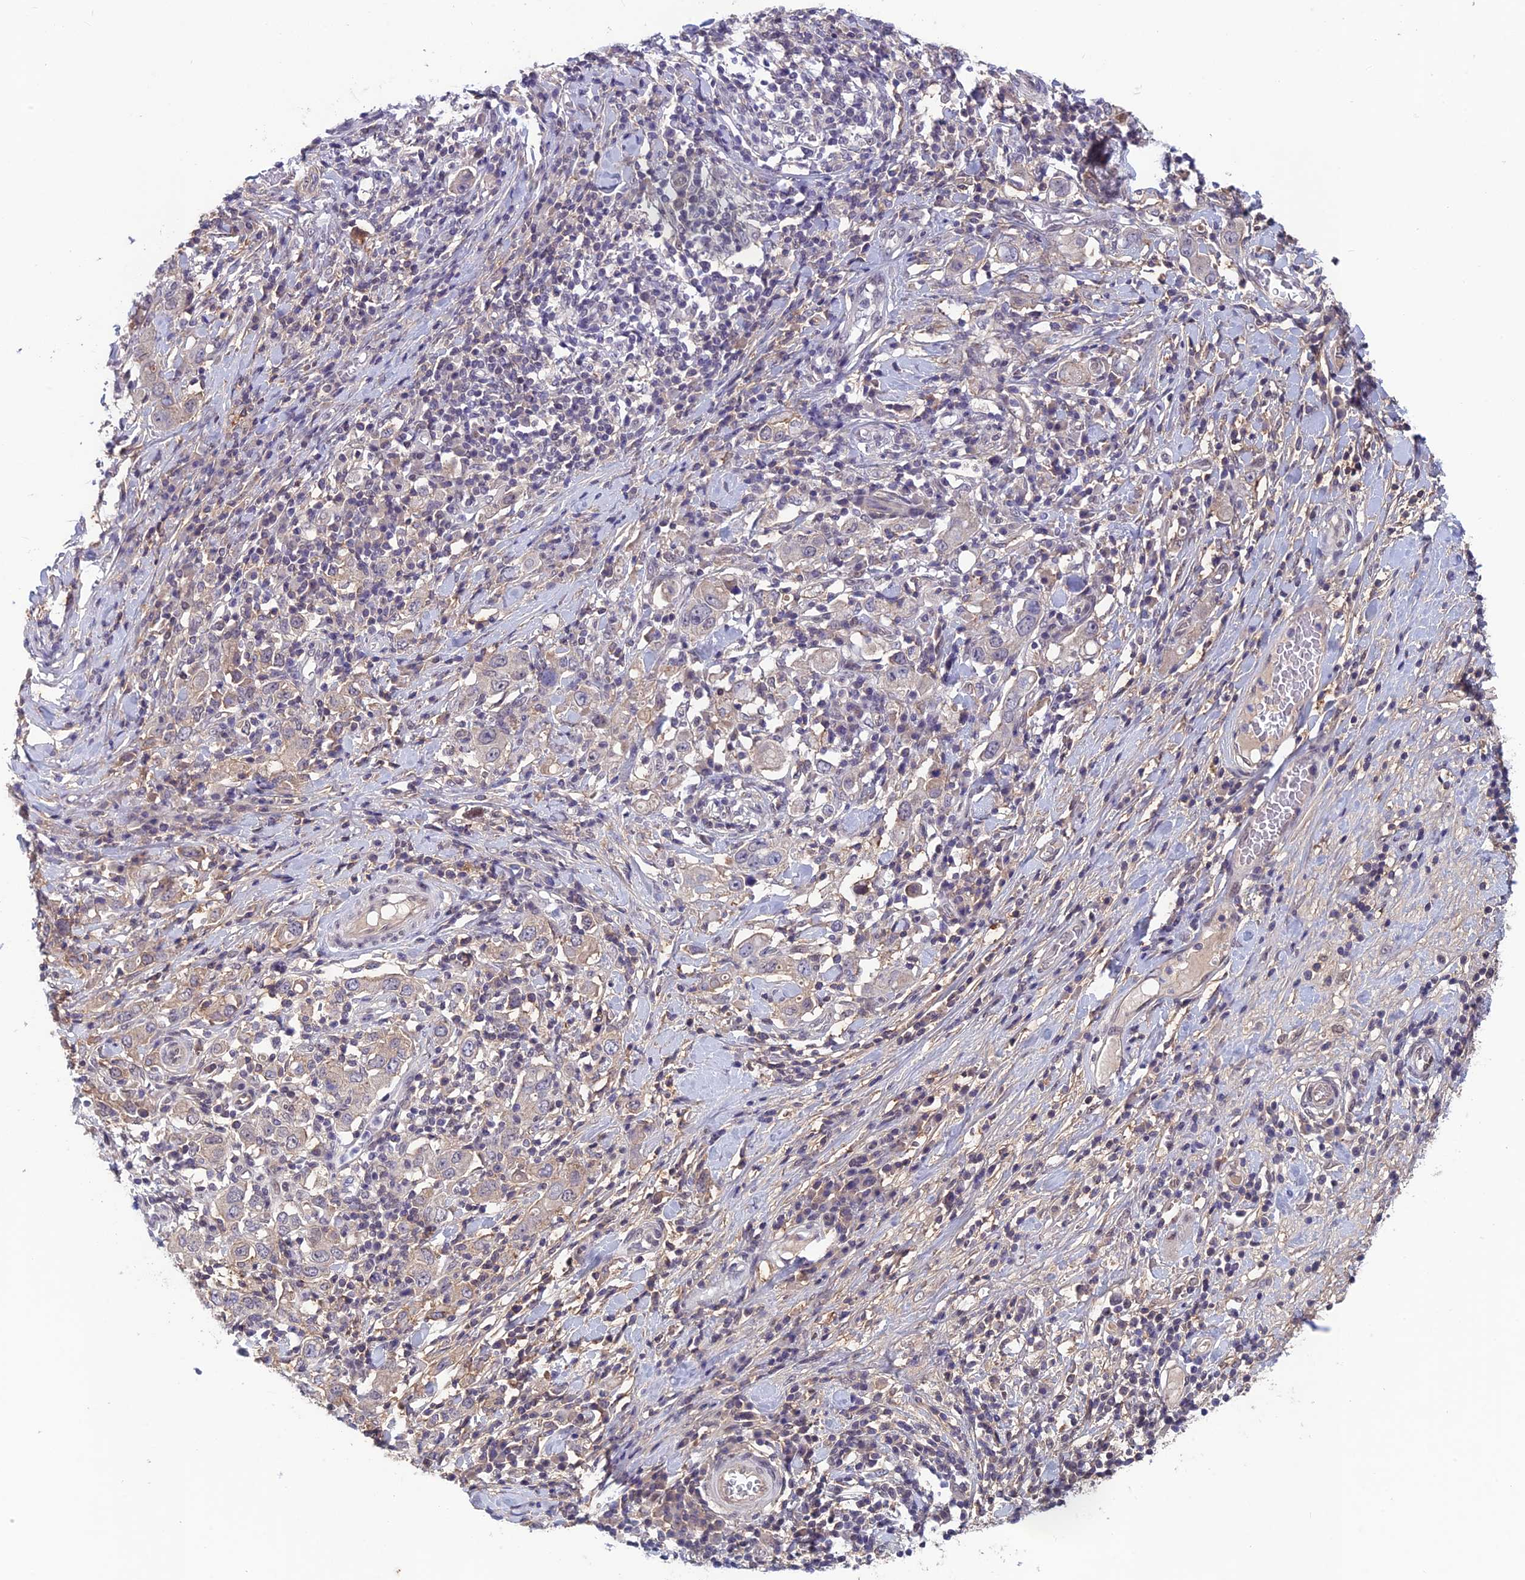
{"staining": {"intensity": "weak", "quantity": "<25%", "location": "cytoplasmic/membranous"}, "tissue": "stomach cancer", "cell_type": "Tumor cells", "image_type": "cancer", "snomed": [{"axis": "morphology", "description": "Adenocarcinoma, NOS"}, {"axis": "topography", "description": "Stomach, upper"}], "caption": "Tumor cells are negative for brown protein staining in stomach cancer (adenocarcinoma).", "gene": "FKBPL", "patient": {"sex": "male", "age": 62}}